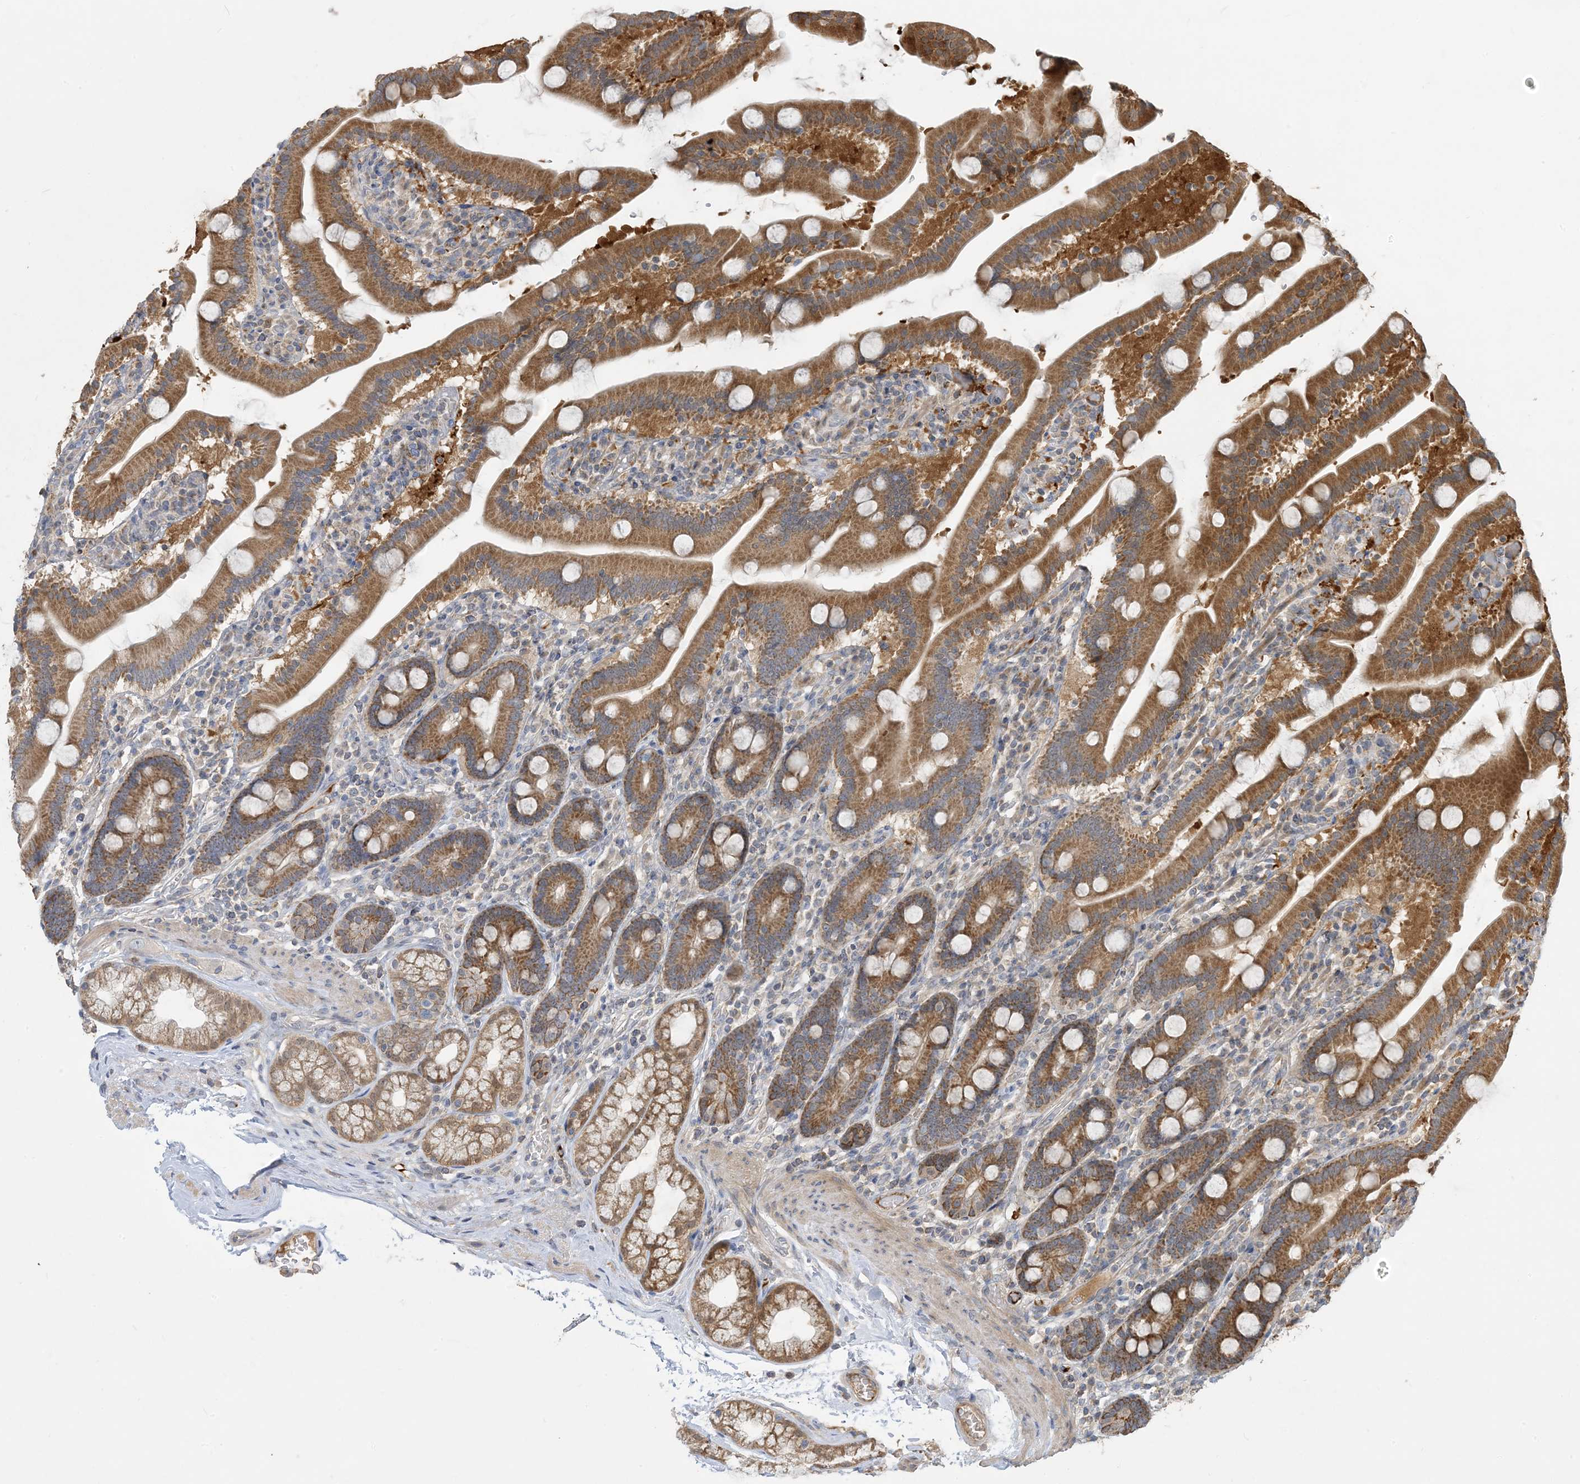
{"staining": {"intensity": "moderate", "quantity": ">75%", "location": "cytoplasmic/membranous"}, "tissue": "duodenum", "cell_type": "Glandular cells", "image_type": "normal", "snomed": [{"axis": "morphology", "description": "Normal tissue, NOS"}, {"axis": "topography", "description": "Duodenum"}], "caption": "Immunohistochemistry (DAB) staining of benign human duodenum shows moderate cytoplasmic/membranous protein staining in about >75% of glandular cells.", "gene": "ECHDC1", "patient": {"sex": "male", "age": 55}}